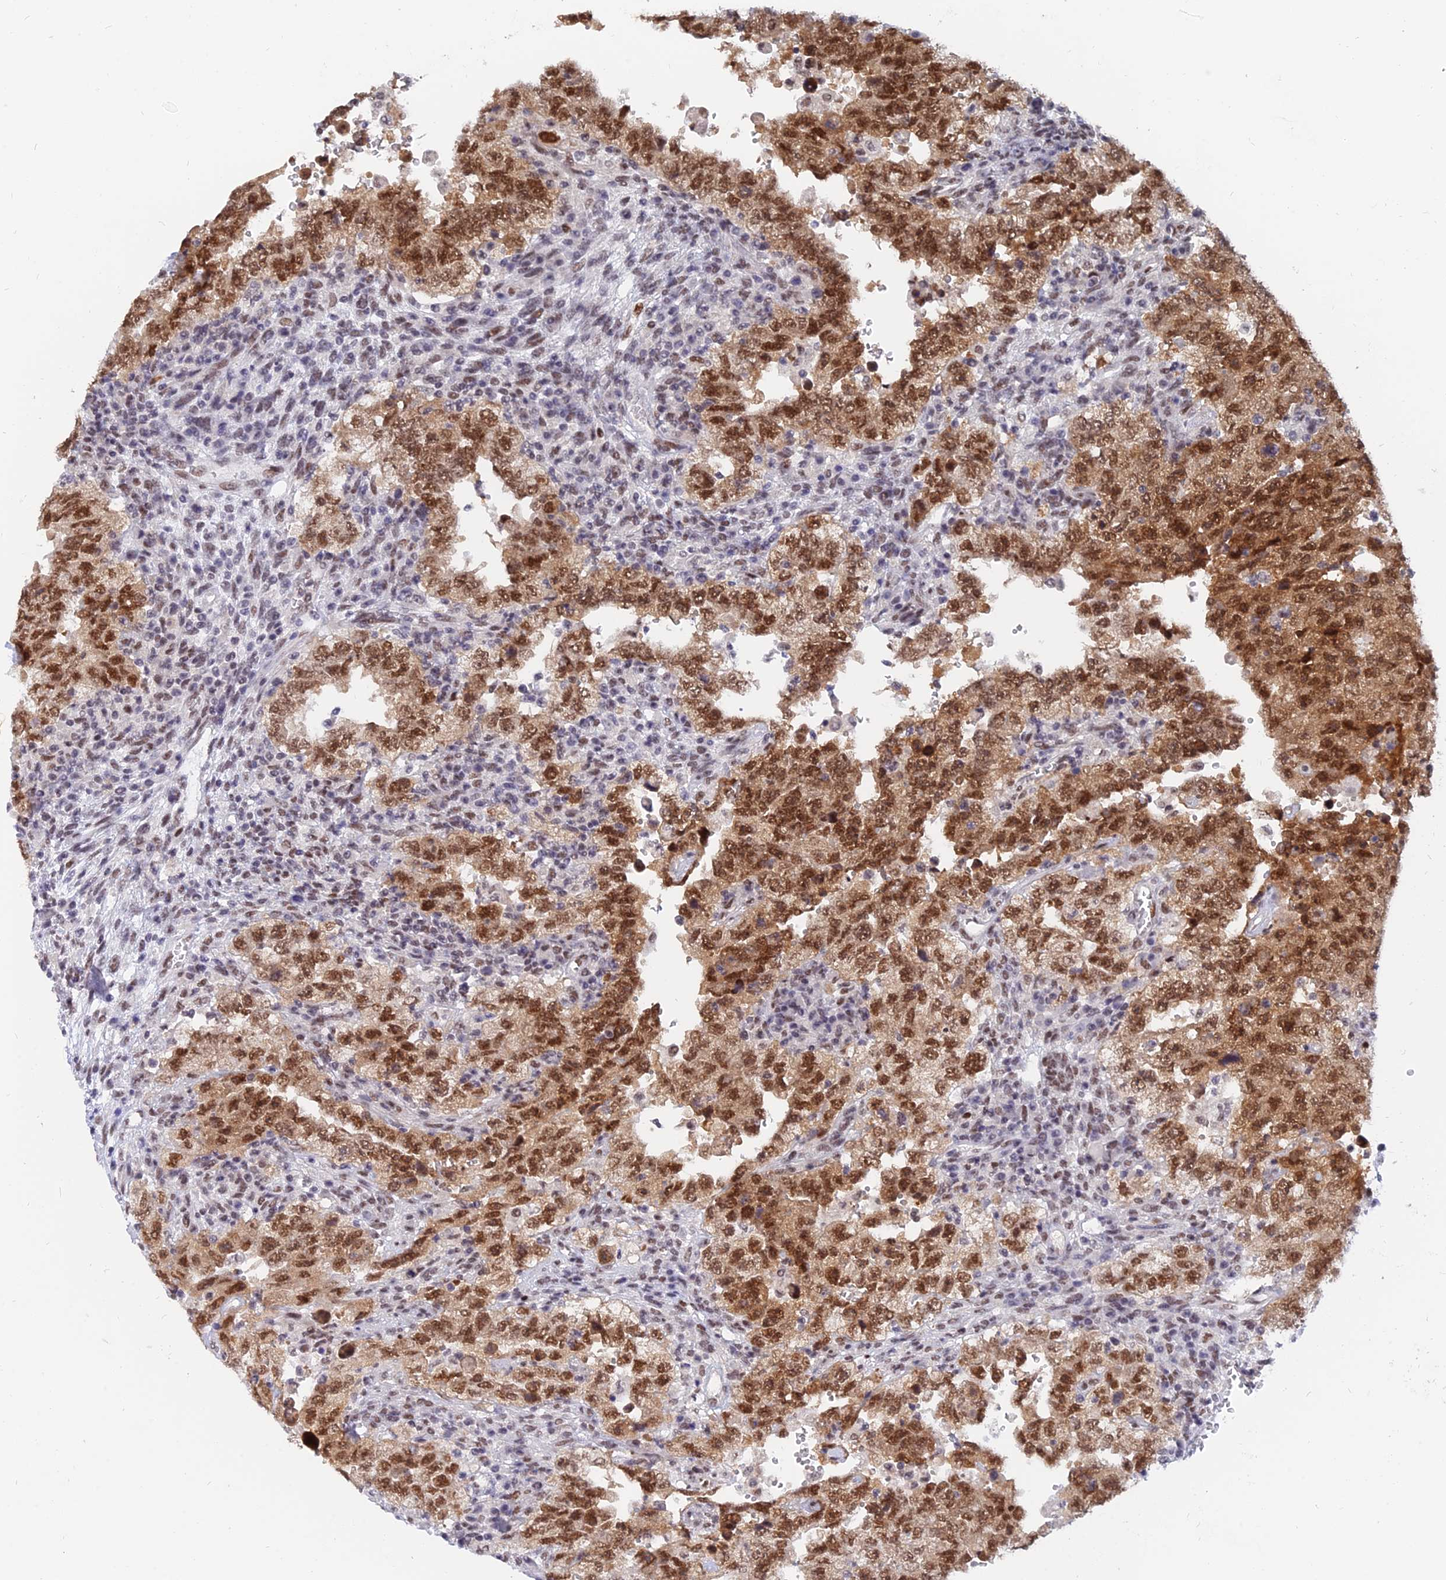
{"staining": {"intensity": "moderate", "quantity": ">75%", "location": "nuclear"}, "tissue": "testis cancer", "cell_type": "Tumor cells", "image_type": "cancer", "snomed": [{"axis": "morphology", "description": "Carcinoma, Embryonal, NOS"}, {"axis": "topography", "description": "Testis"}], "caption": "A high-resolution micrograph shows IHC staining of embryonal carcinoma (testis), which displays moderate nuclear expression in approximately >75% of tumor cells.", "gene": "DPY30", "patient": {"sex": "male", "age": 26}}